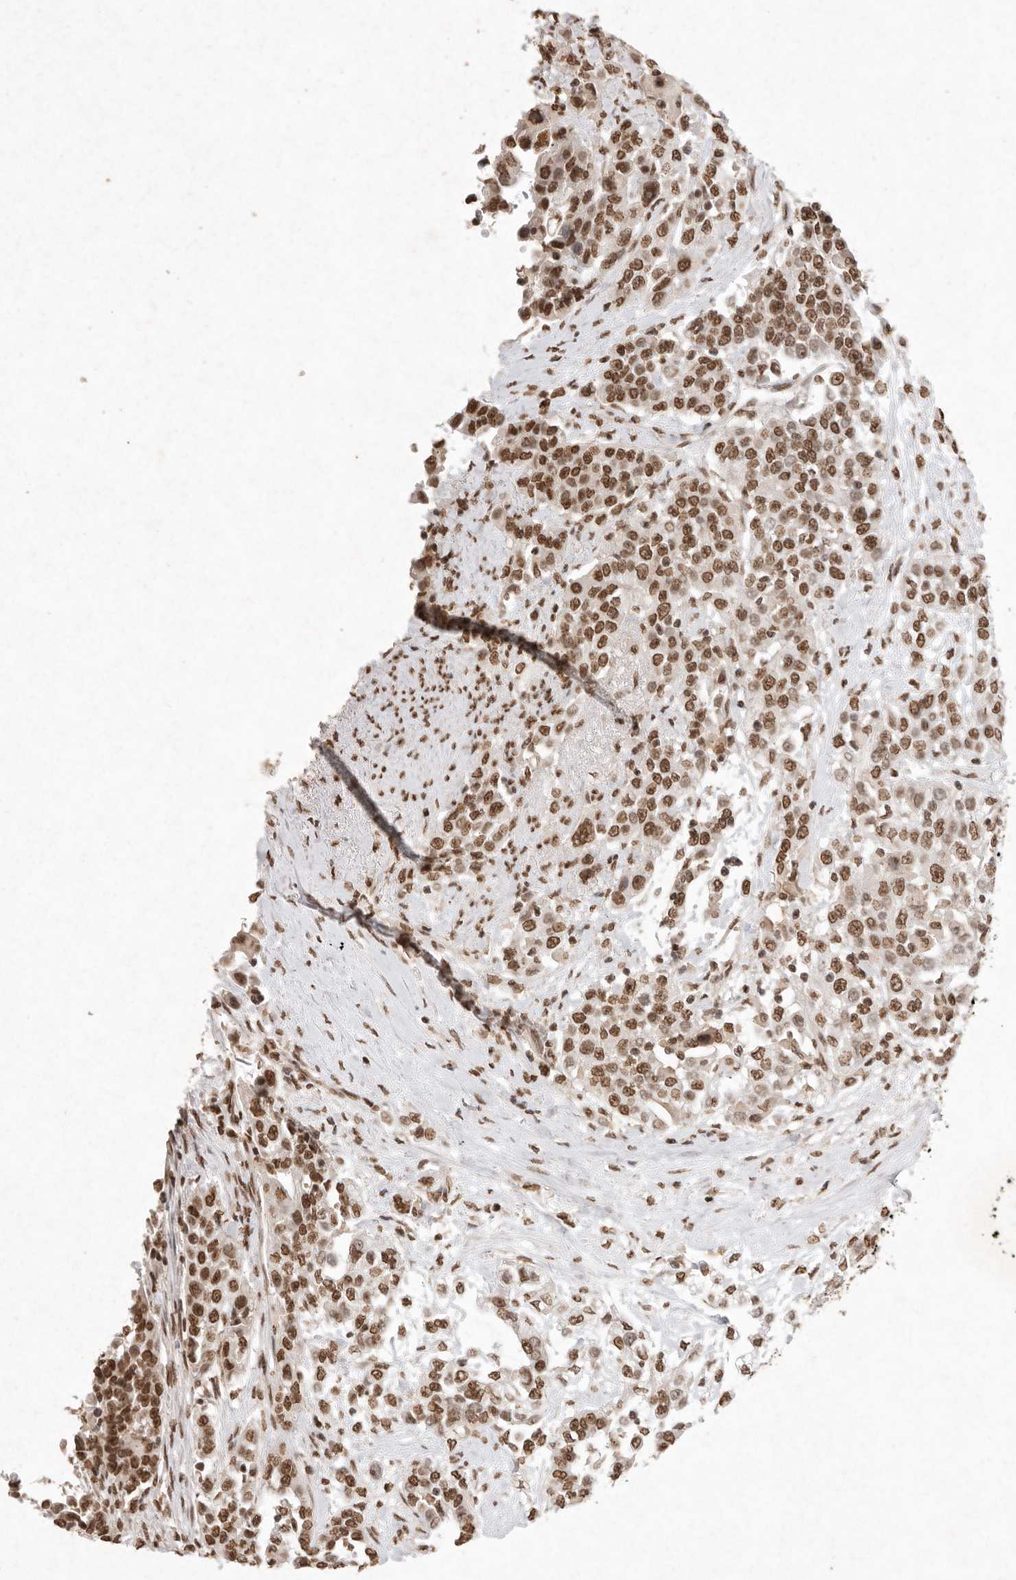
{"staining": {"intensity": "moderate", "quantity": ">75%", "location": "nuclear"}, "tissue": "urothelial cancer", "cell_type": "Tumor cells", "image_type": "cancer", "snomed": [{"axis": "morphology", "description": "Urothelial carcinoma, High grade"}, {"axis": "topography", "description": "Urinary bladder"}], "caption": "IHC histopathology image of human high-grade urothelial carcinoma stained for a protein (brown), which displays medium levels of moderate nuclear positivity in about >75% of tumor cells.", "gene": "NKX3-2", "patient": {"sex": "female", "age": 80}}